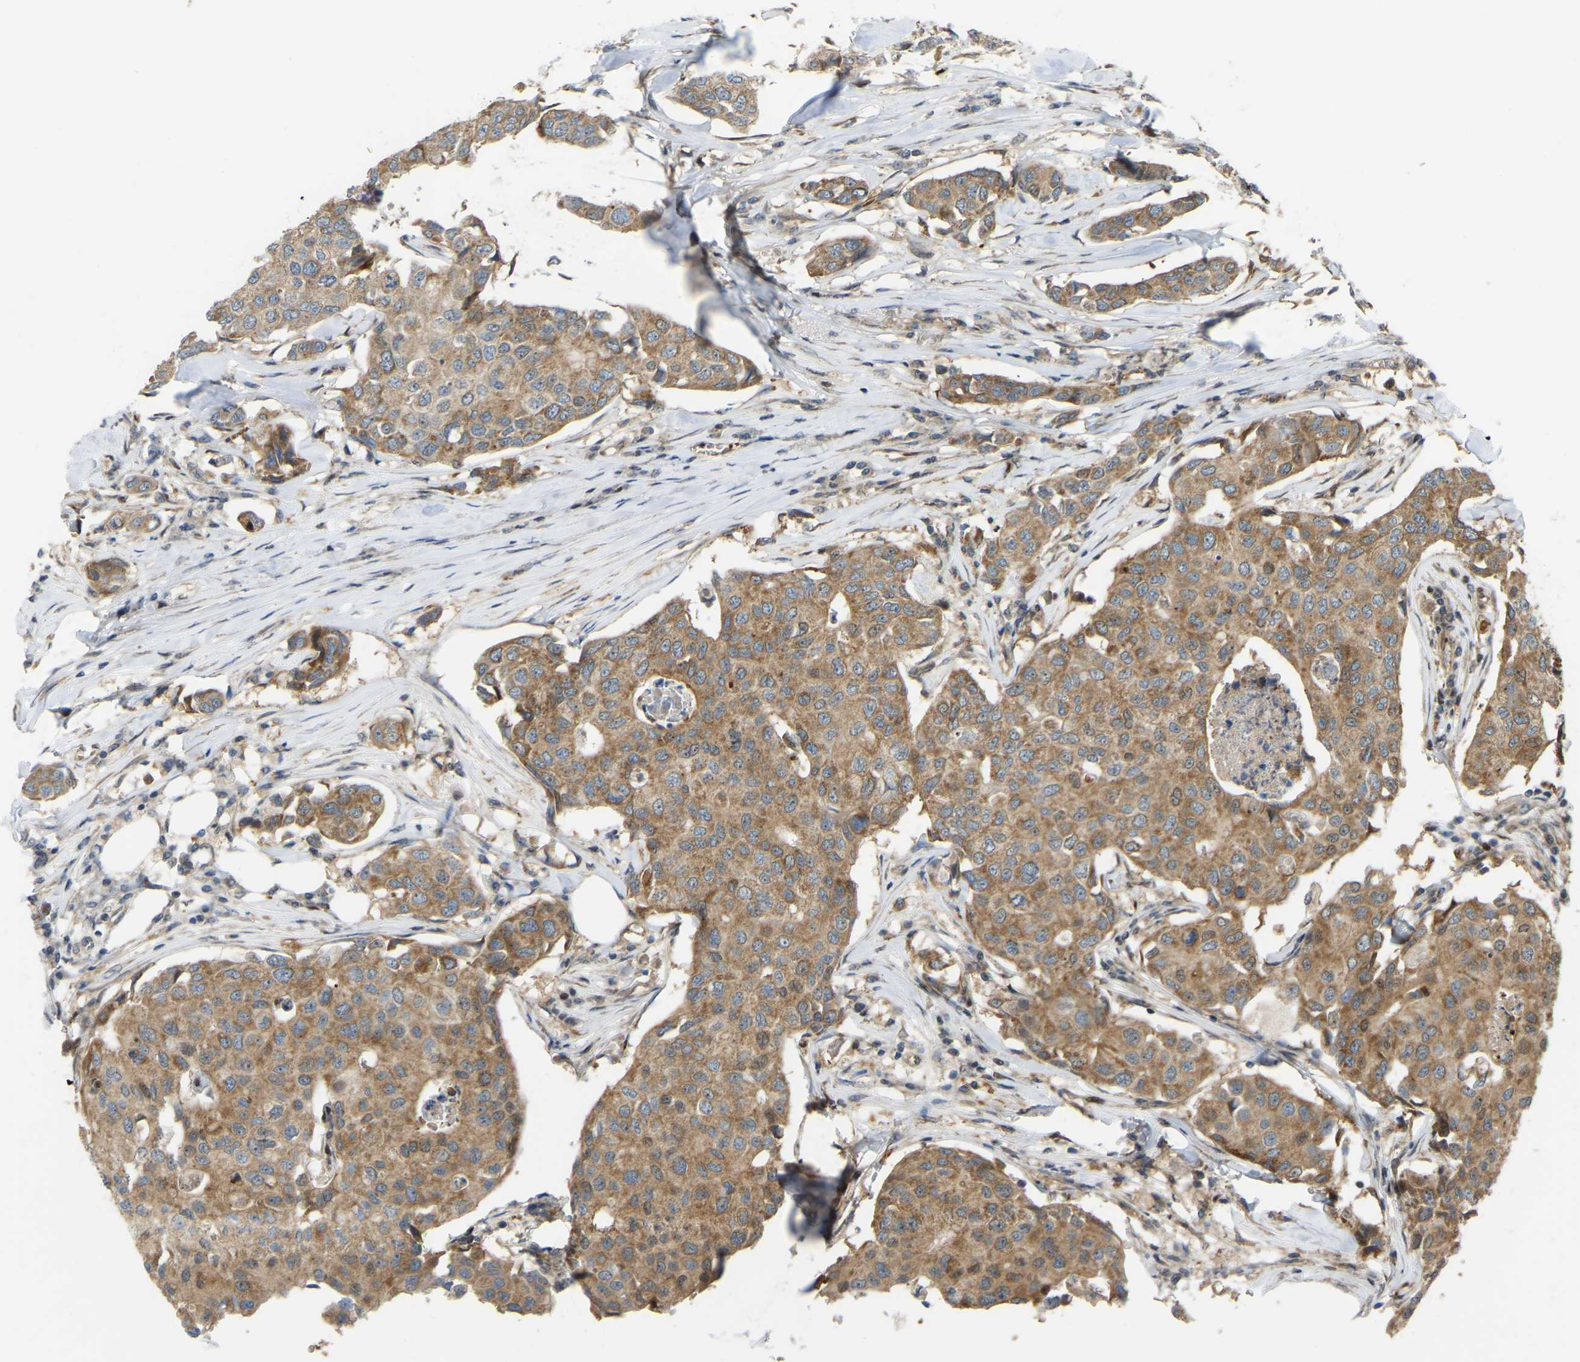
{"staining": {"intensity": "moderate", "quantity": ">75%", "location": "cytoplasmic/membranous"}, "tissue": "breast cancer", "cell_type": "Tumor cells", "image_type": "cancer", "snomed": [{"axis": "morphology", "description": "Duct carcinoma"}, {"axis": "topography", "description": "Breast"}], "caption": "Moderate cytoplasmic/membranous expression for a protein is present in approximately >75% of tumor cells of breast infiltrating ductal carcinoma using immunohistochemistry (IHC).", "gene": "C21orf91", "patient": {"sex": "female", "age": 80}}